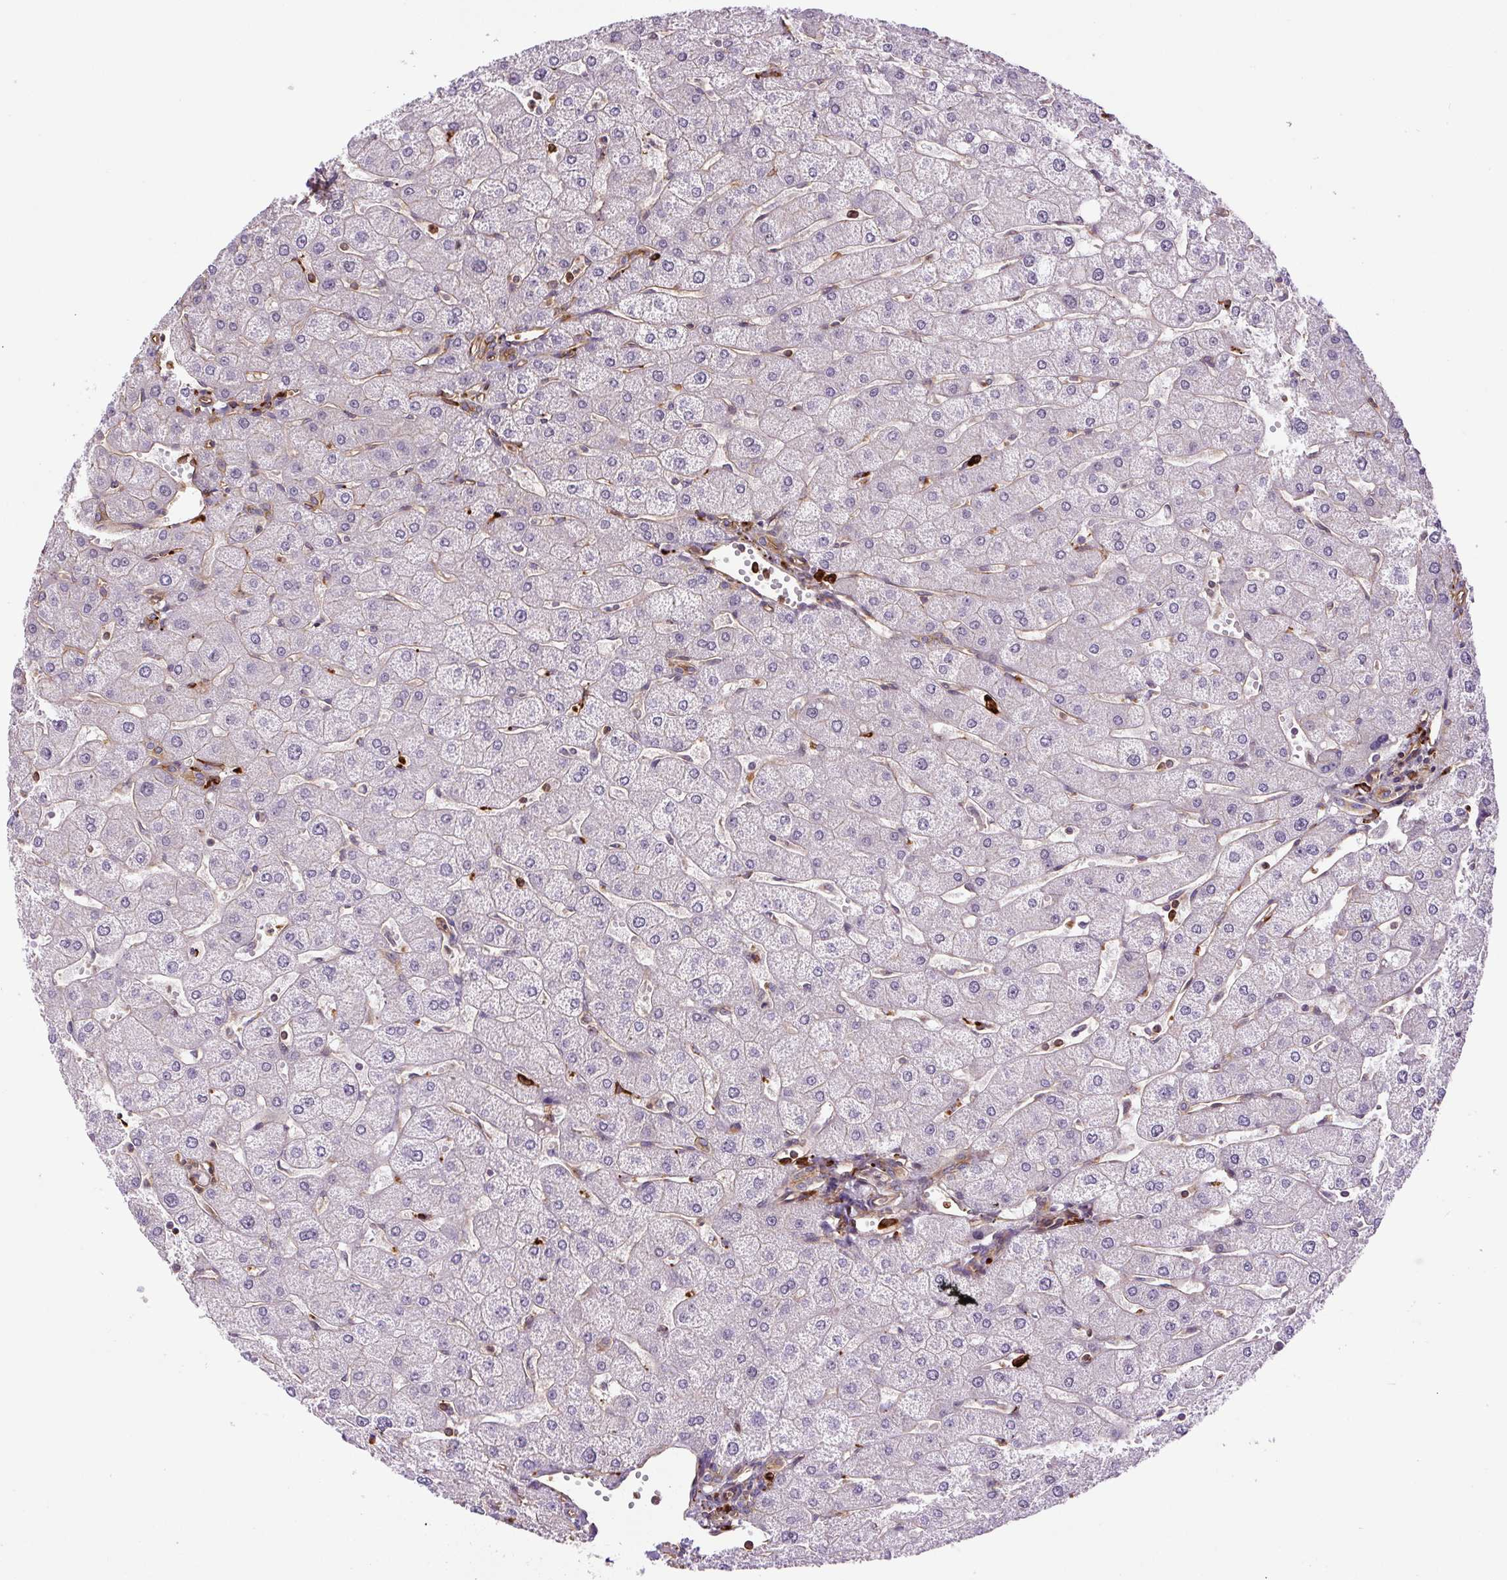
{"staining": {"intensity": "moderate", "quantity": ">75%", "location": "cytoplasmic/membranous"}, "tissue": "liver", "cell_type": "Cholangiocytes", "image_type": "normal", "snomed": [{"axis": "morphology", "description": "Normal tissue, NOS"}, {"axis": "topography", "description": "Liver"}], "caption": "Immunohistochemistry of benign liver displays medium levels of moderate cytoplasmic/membranous positivity in approximately >75% of cholangiocytes. Using DAB (brown) and hematoxylin (blue) stains, captured at high magnification using brightfield microscopy.", "gene": "B3GALT5", "patient": {"sex": "male", "age": 67}}